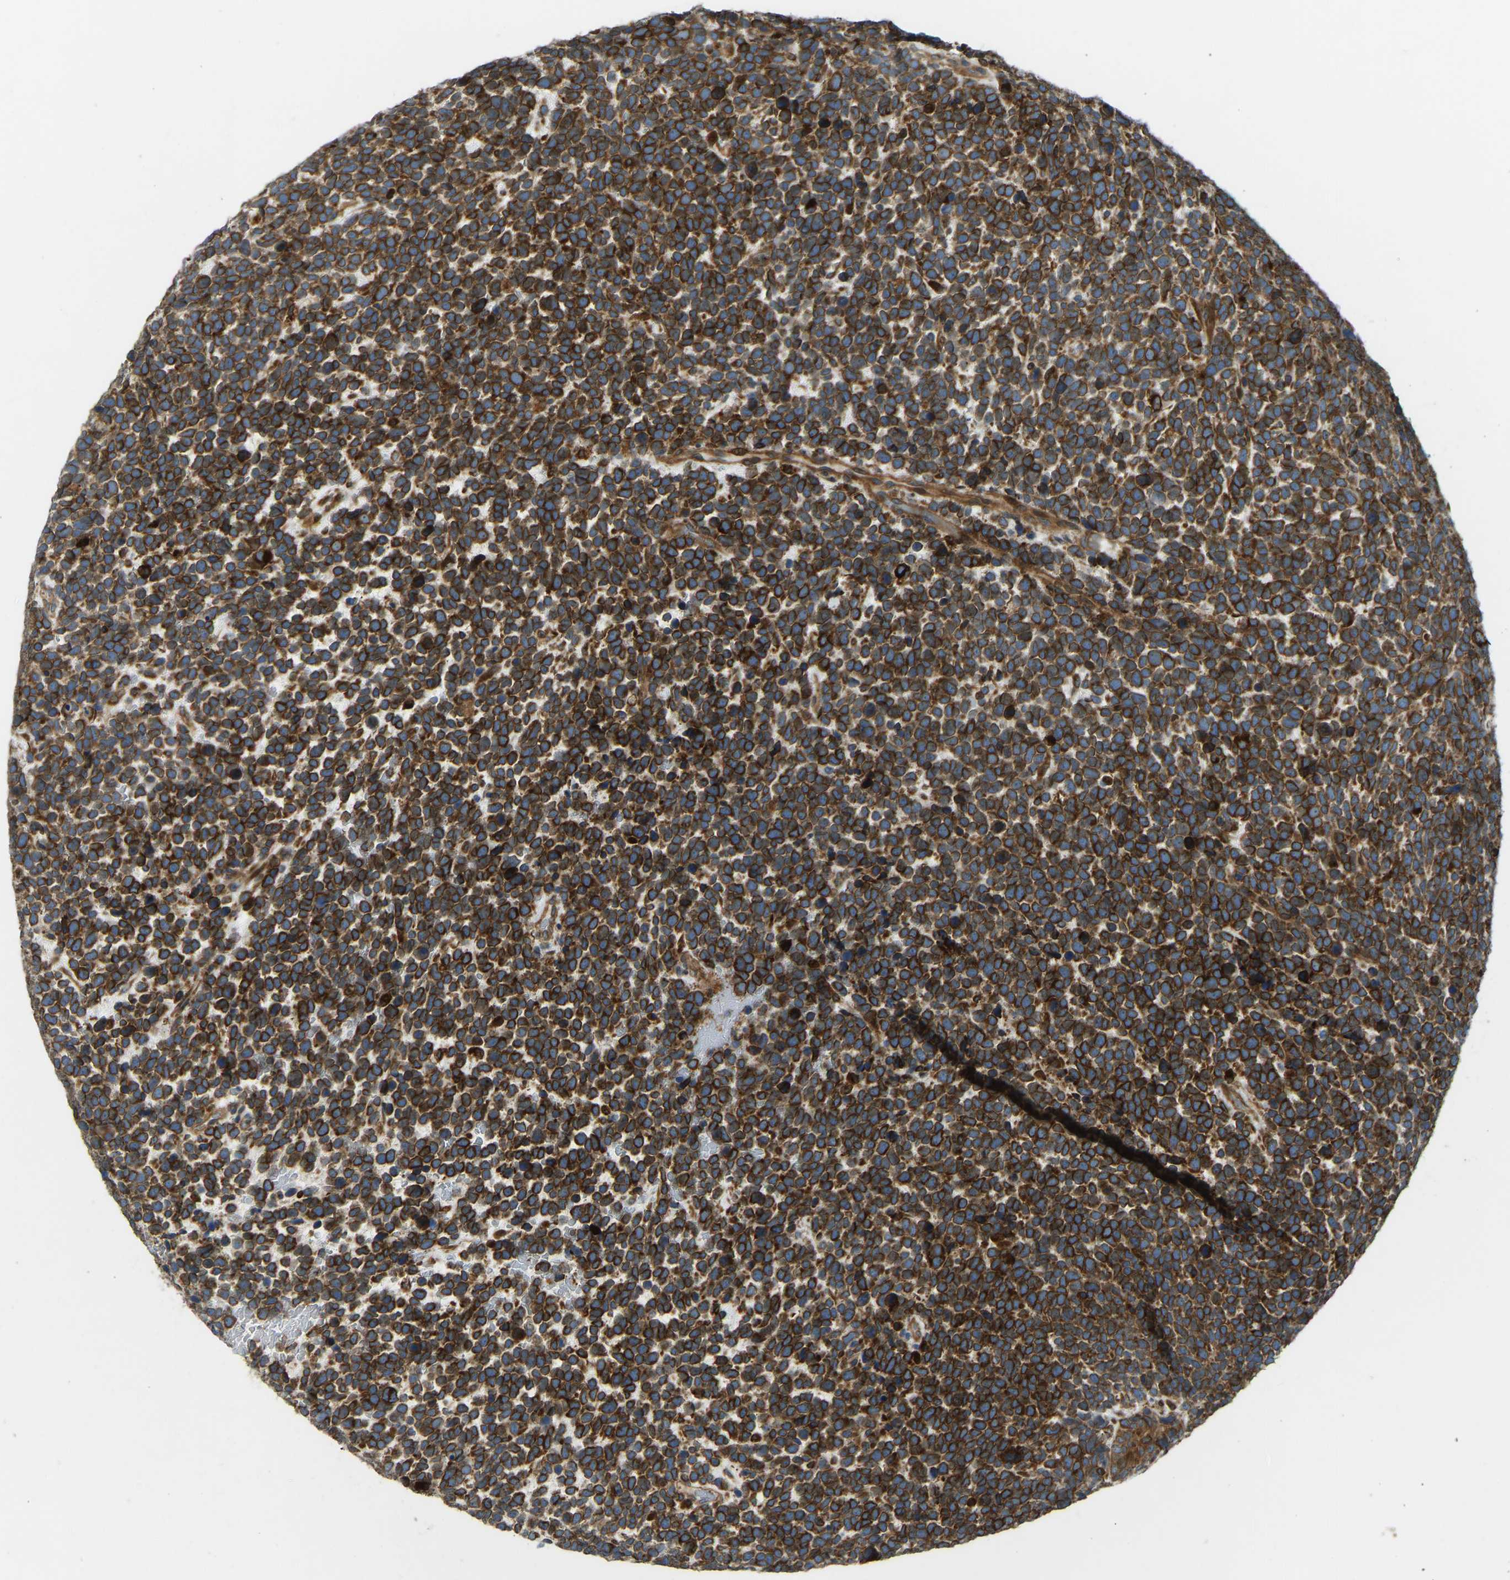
{"staining": {"intensity": "strong", "quantity": ">75%", "location": "cytoplasmic/membranous"}, "tissue": "urothelial cancer", "cell_type": "Tumor cells", "image_type": "cancer", "snomed": [{"axis": "morphology", "description": "Urothelial carcinoma, High grade"}, {"axis": "topography", "description": "Urinary bladder"}], "caption": "This is a histology image of immunohistochemistry staining of urothelial cancer, which shows strong positivity in the cytoplasmic/membranous of tumor cells.", "gene": "OS9", "patient": {"sex": "female", "age": 82}}